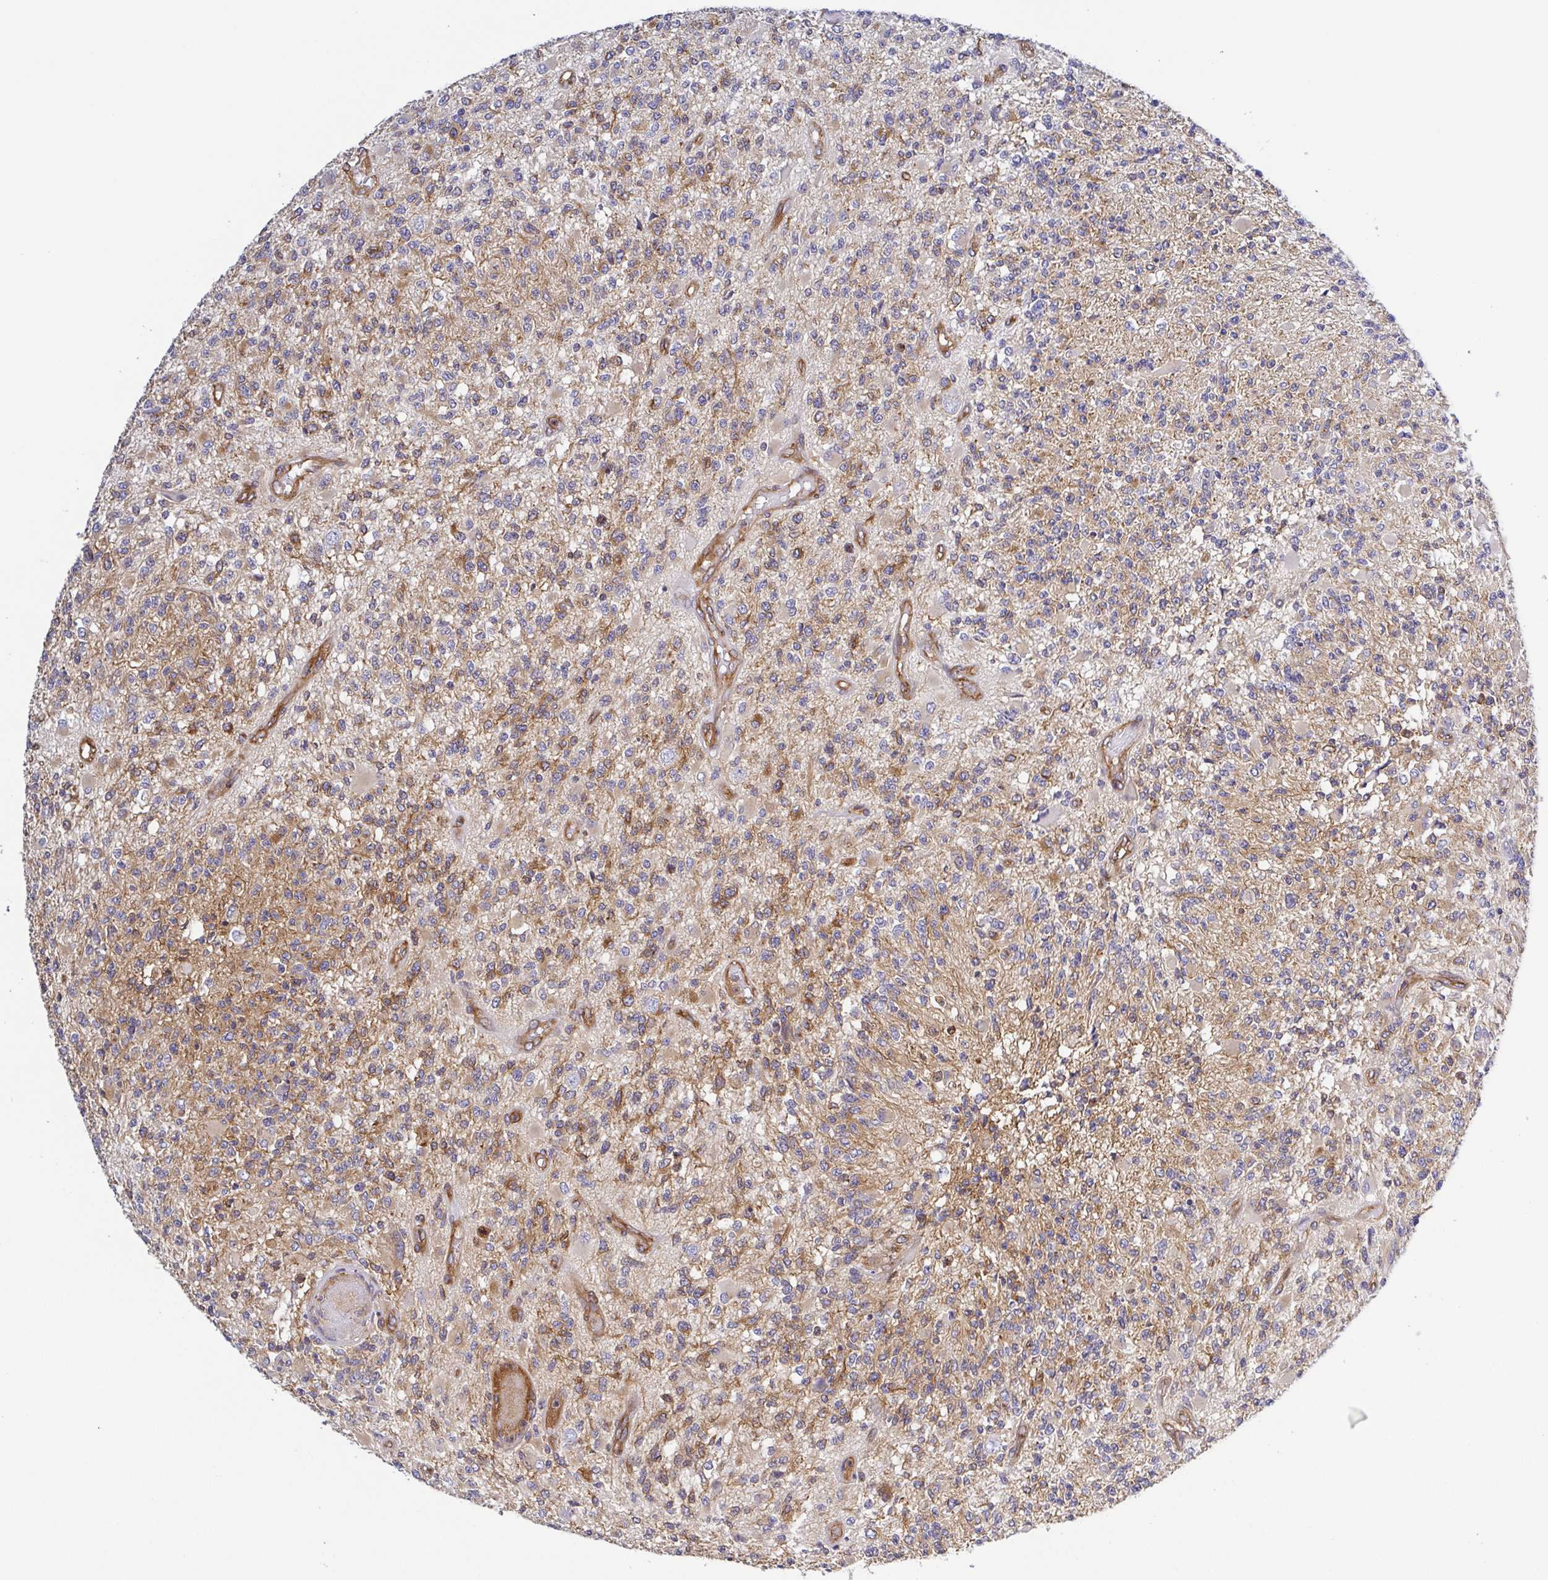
{"staining": {"intensity": "moderate", "quantity": "<25%", "location": "cytoplasmic/membranous"}, "tissue": "glioma", "cell_type": "Tumor cells", "image_type": "cancer", "snomed": [{"axis": "morphology", "description": "Glioma, malignant, High grade"}, {"axis": "topography", "description": "Brain"}], "caption": "An immunohistochemistry (IHC) histopathology image of tumor tissue is shown. Protein staining in brown shows moderate cytoplasmic/membranous positivity in glioma within tumor cells.", "gene": "KIF5B", "patient": {"sex": "female", "age": 63}}